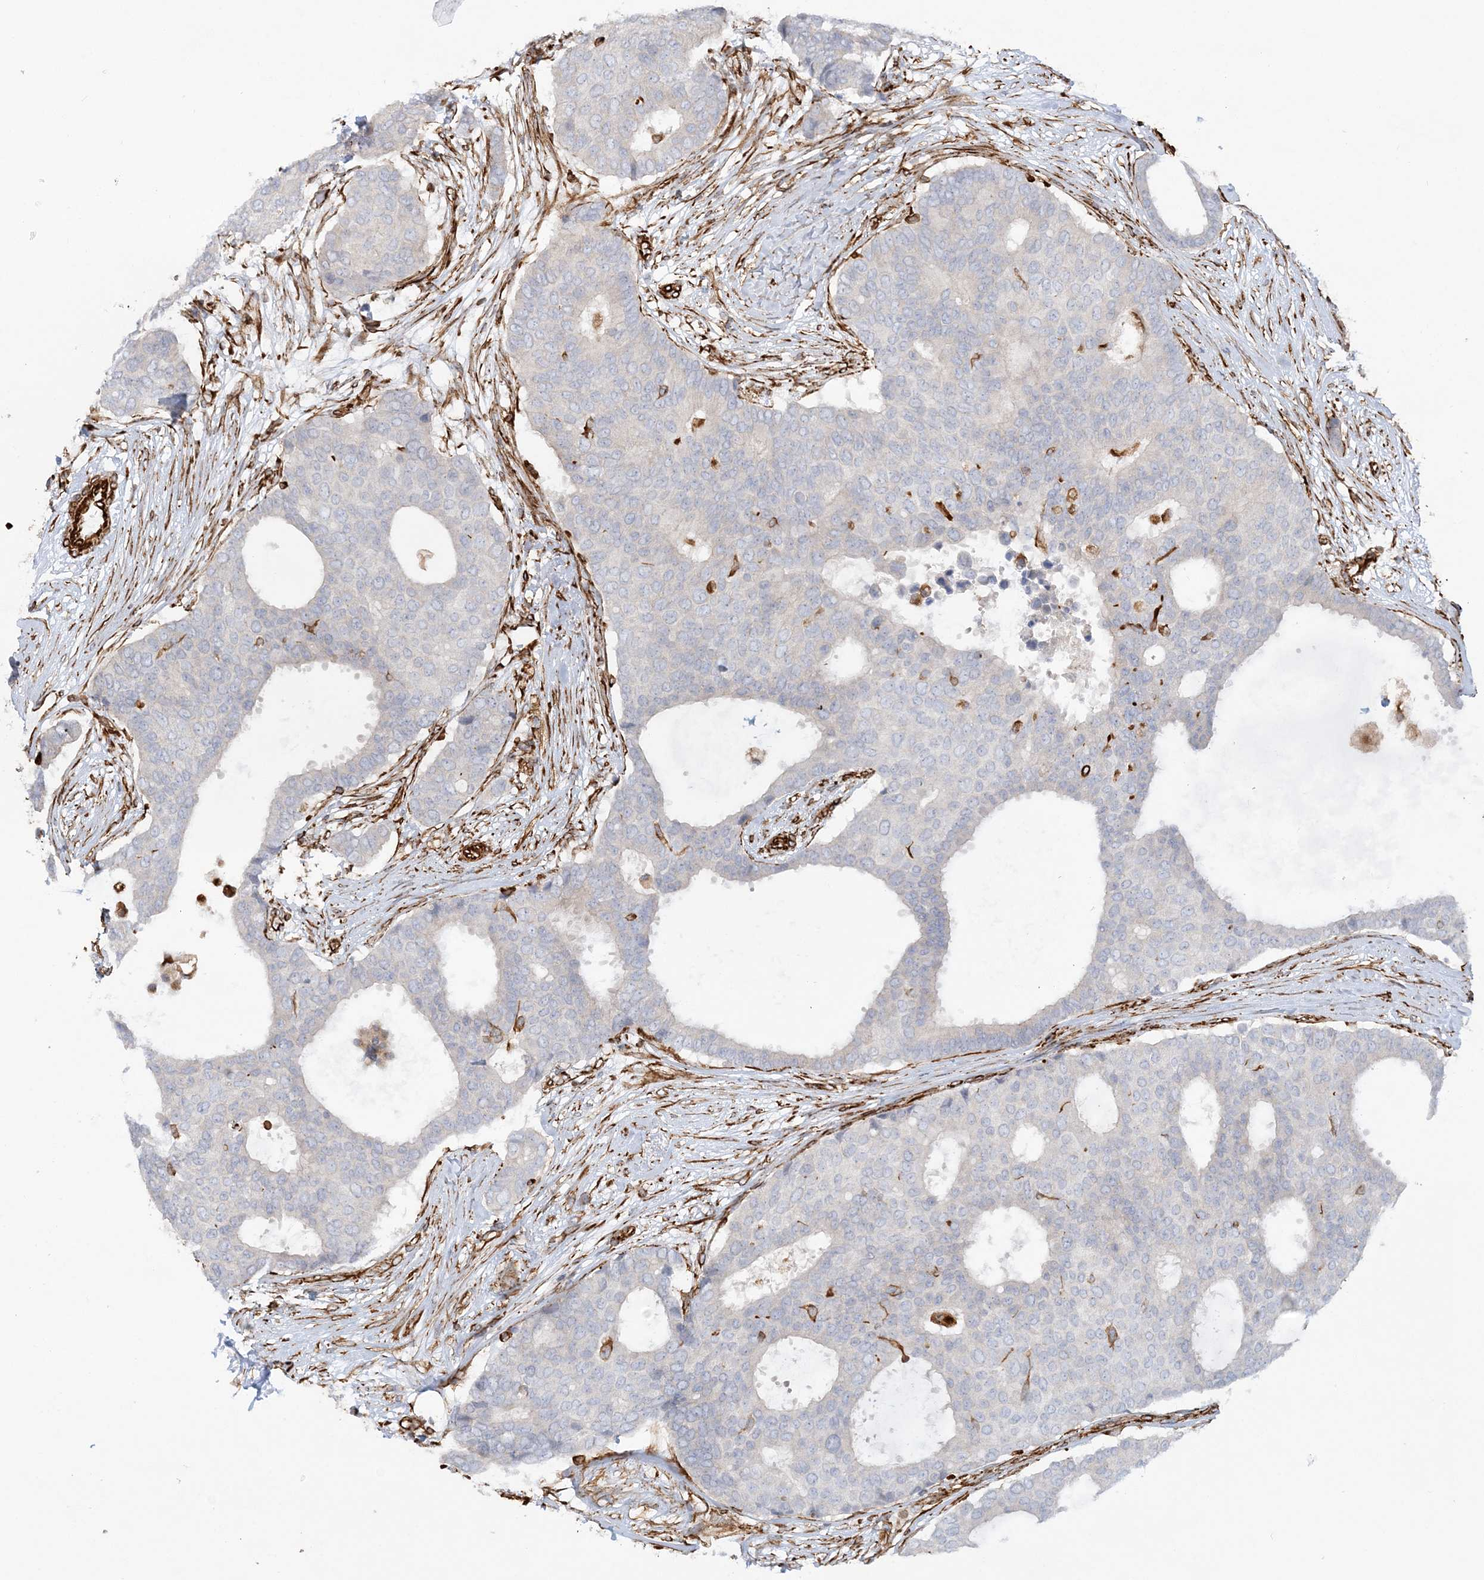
{"staining": {"intensity": "negative", "quantity": "none", "location": "none"}, "tissue": "breast cancer", "cell_type": "Tumor cells", "image_type": "cancer", "snomed": [{"axis": "morphology", "description": "Duct carcinoma"}, {"axis": "topography", "description": "Breast"}], "caption": "High power microscopy image of an IHC photomicrograph of infiltrating ductal carcinoma (breast), revealing no significant staining in tumor cells. Brightfield microscopy of IHC stained with DAB (brown) and hematoxylin (blue), captured at high magnification.", "gene": "SCLT1", "patient": {"sex": "female", "age": 75}}